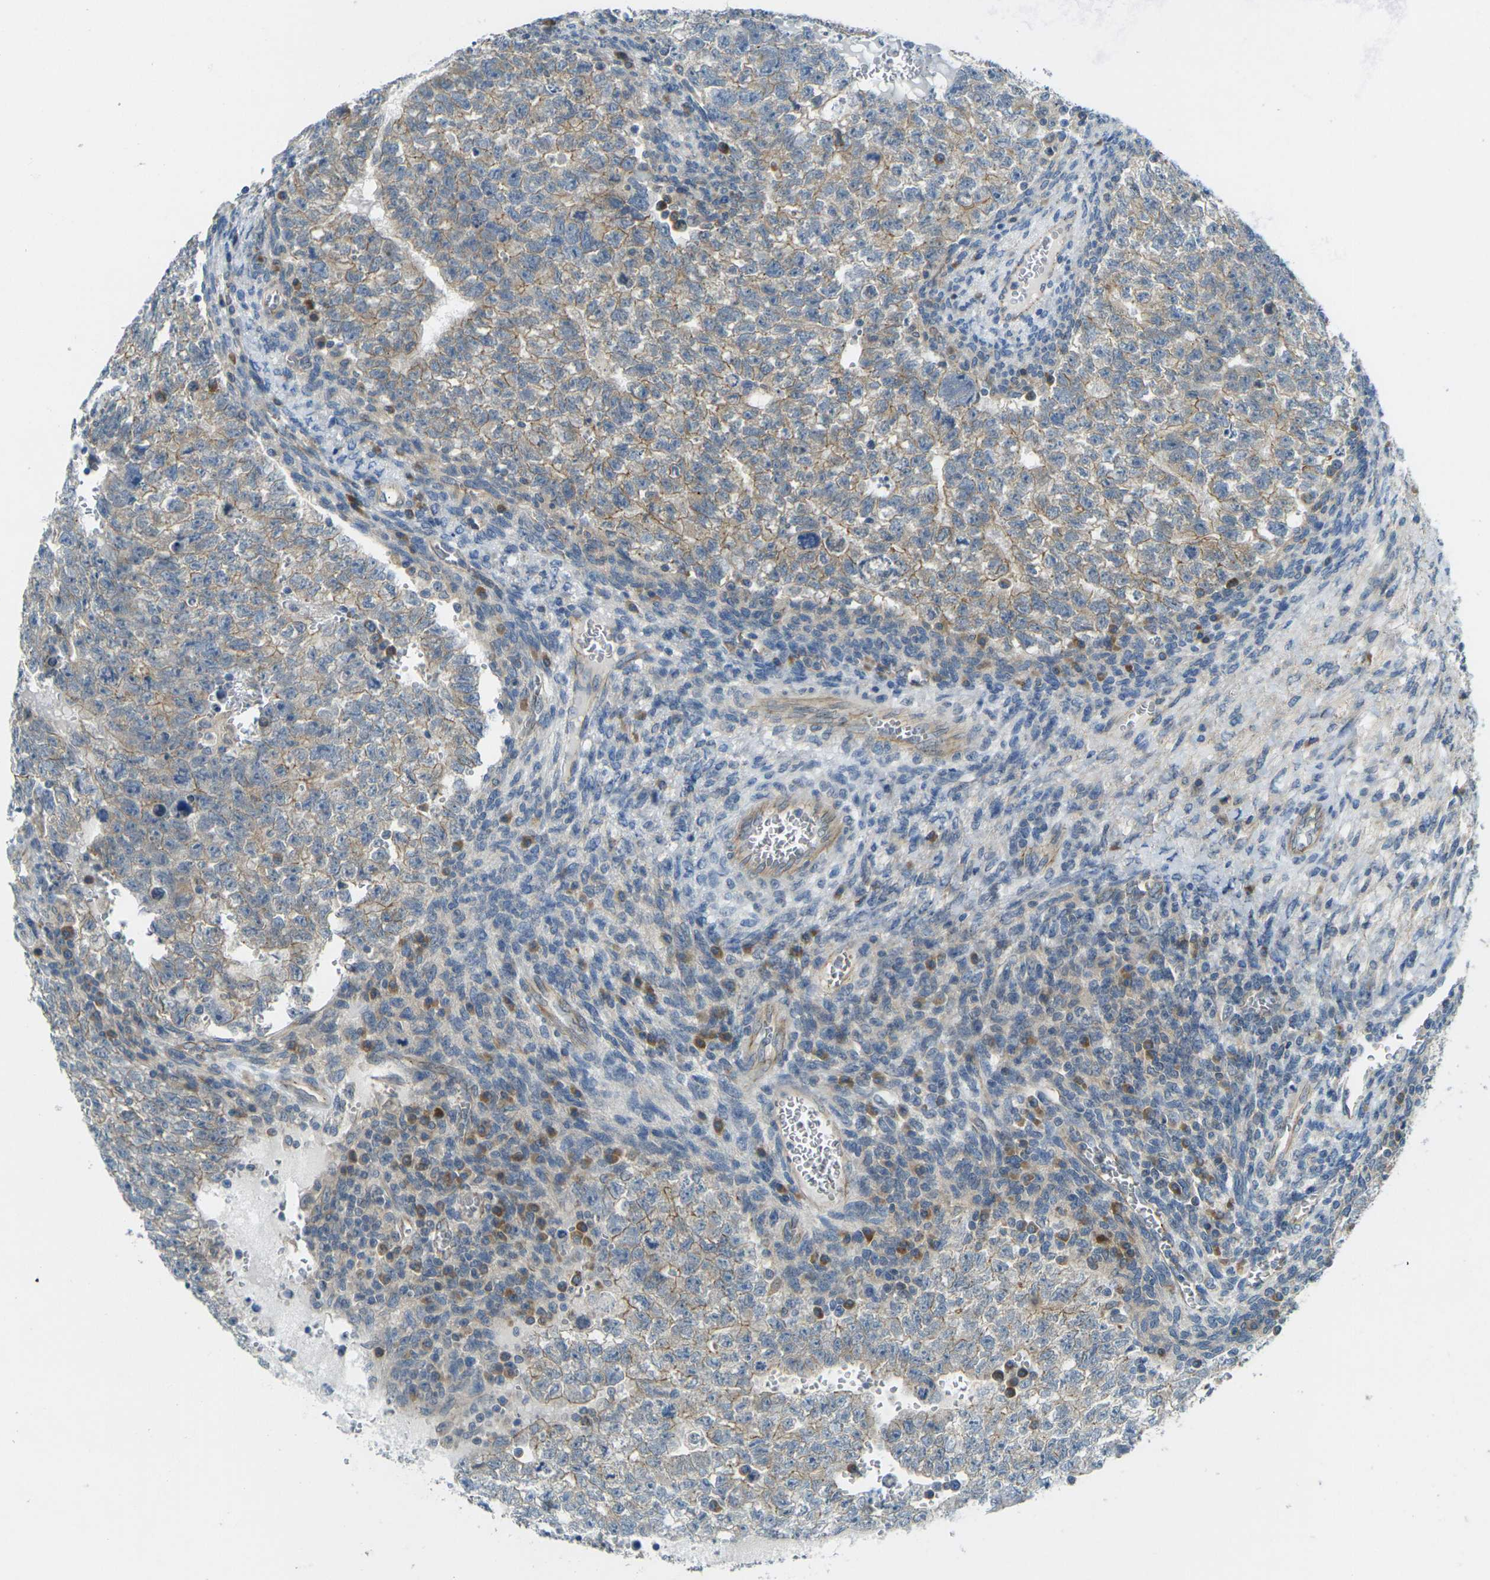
{"staining": {"intensity": "weak", "quantity": "<25%", "location": "cytoplasmic/membranous"}, "tissue": "testis cancer", "cell_type": "Tumor cells", "image_type": "cancer", "snomed": [{"axis": "morphology", "description": "Seminoma, NOS"}, {"axis": "morphology", "description": "Carcinoma, Embryonal, NOS"}, {"axis": "topography", "description": "Testis"}], "caption": "This is an IHC image of human testis cancer. There is no staining in tumor cells.", "gene": "RHBDD1", "patient": {"sex": "male", "age": 38}}